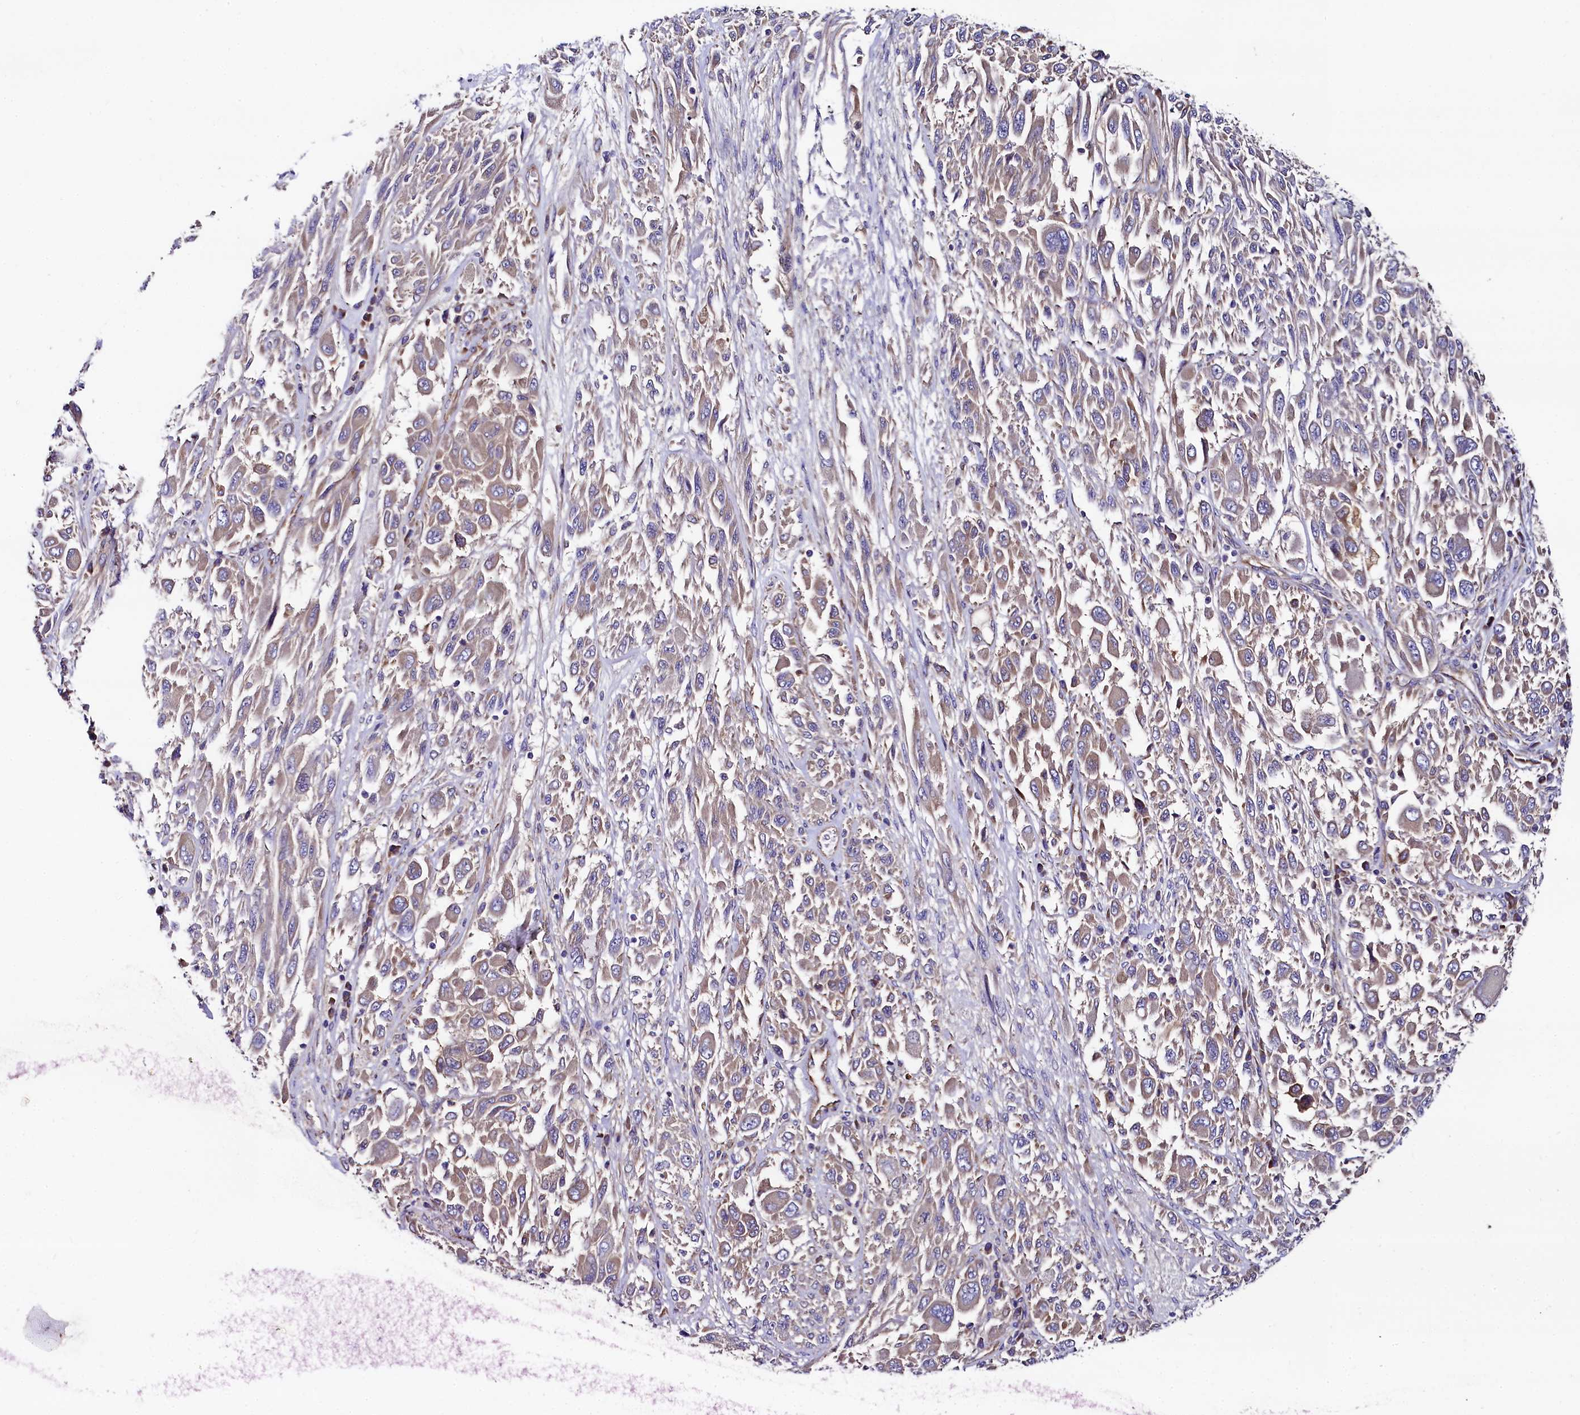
{"staining": {"intensity": "weak", "quantity": ">75%", "location": "cytoplasmic/membranous"}, "tissue": "melanoma", "cell_type": "Tumor cells", "image_type": "cancer", "snomed": [{"axis": "morphology", "description": "Malignant melanoma, NOS"}, {"axis": "topography", "description": "Skin"}], "caption": "Immunohistochemistry (IHC) histopathology image of neoplastic tissue: melanoma stained using immunohistochemistry displays low levels of weak protein expression localized specifically in the cytoplasmic/membranous of tumor cells, appearing as a cytoplasmic/membranous brown color.", "gene": "QARS1", "patient": {"sex": "female", "age": 91}}